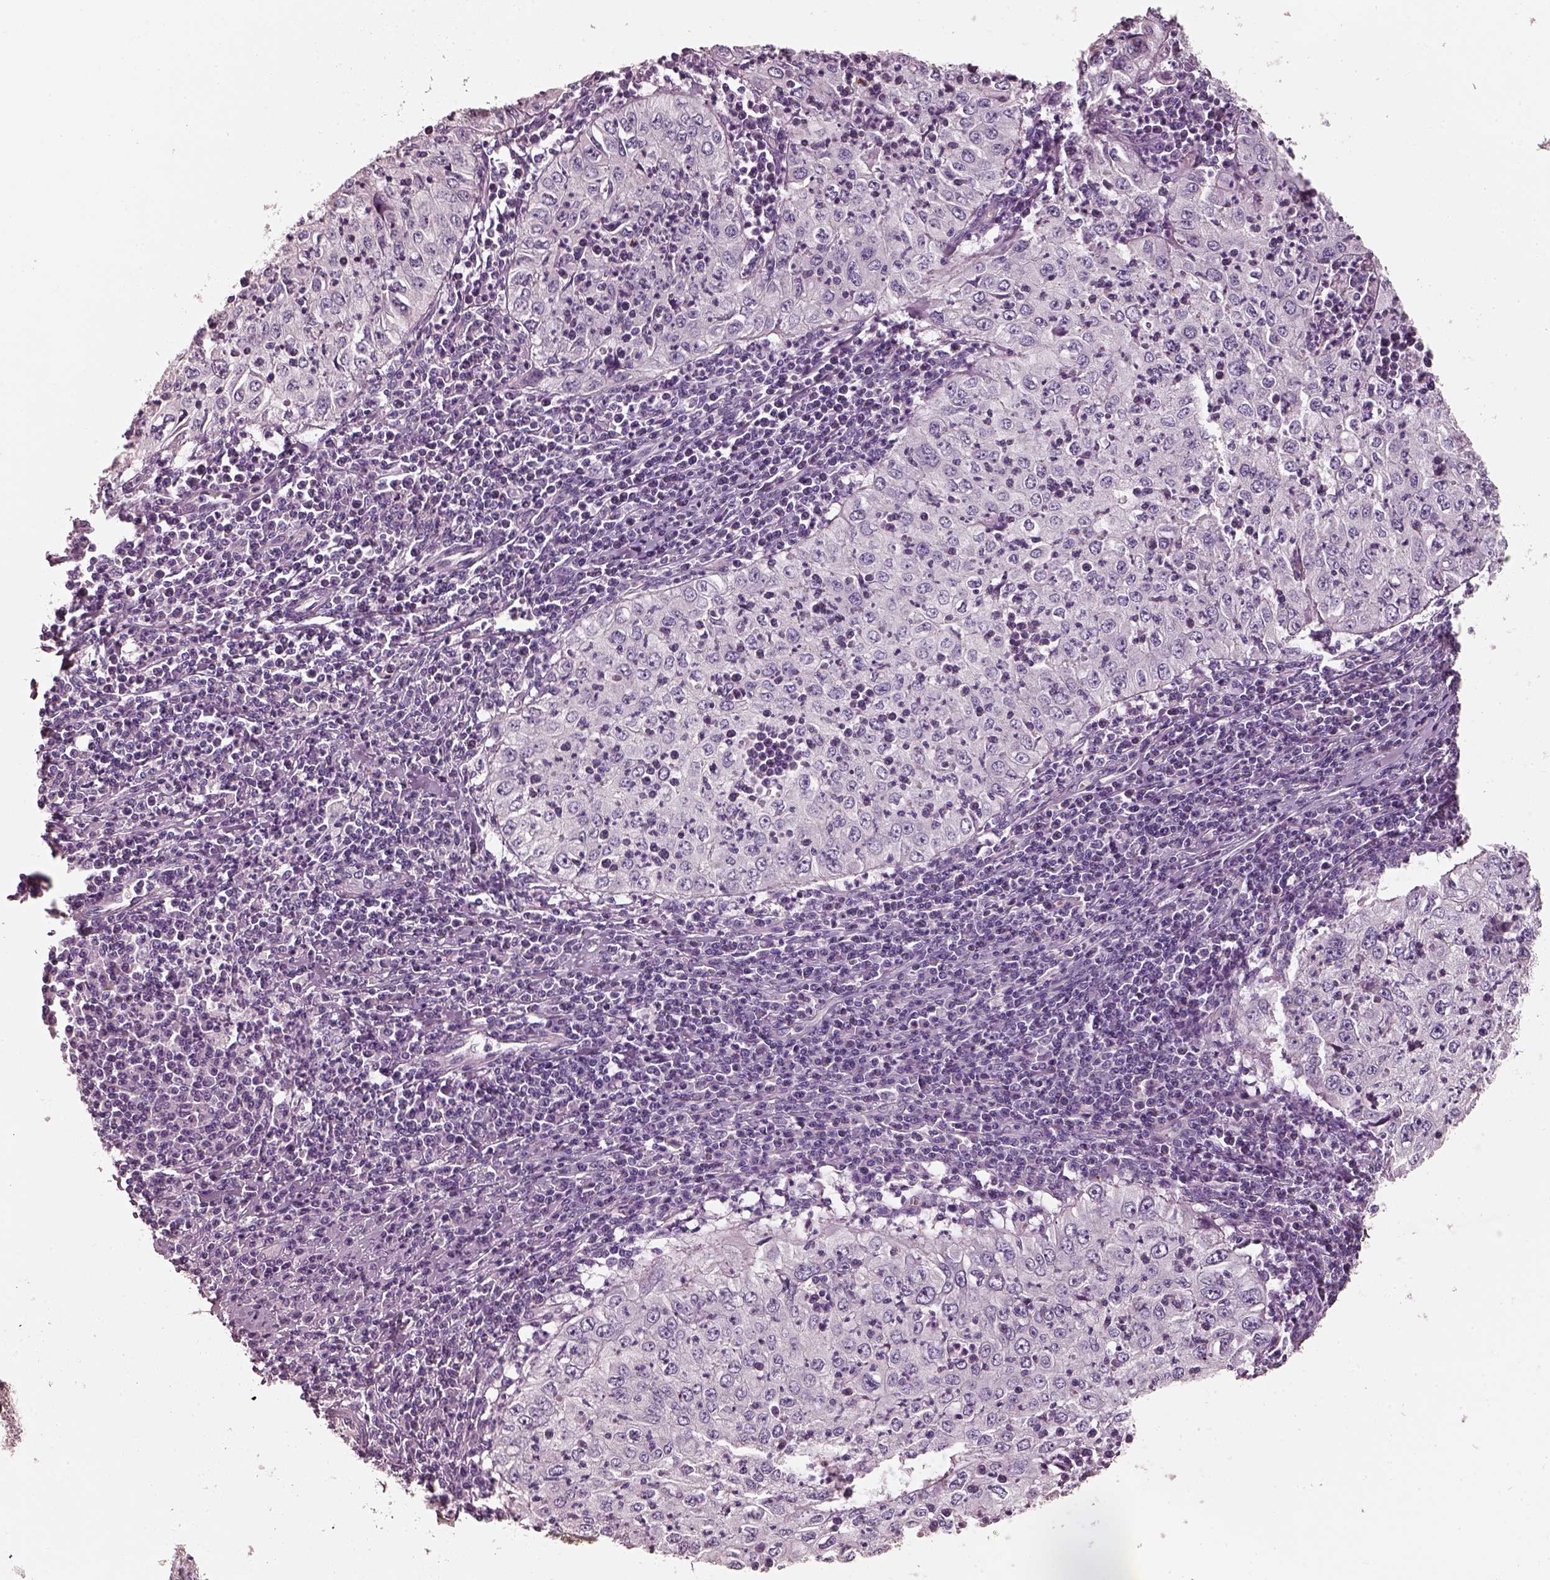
{"staining": {"intensity": "negative", "quantity": "none", "location": "none"}, "tissue": "cervical cancer", "cell_type": "Tumor cells", "image_type": "cancer", "snomed": [{"axis": "morphology", "description": "Squamous cell carcinoma, NOS"}, {"axis": "topography", "description": "Cervix"}], "caption": "Immunohistochemistry (IHC) micrograph of cervical cancer stained for a protein (brown), which exhibits no positivity in tumor cells.", "gene": "PNOC", "patient": {"sex": "female", "age": 24}}